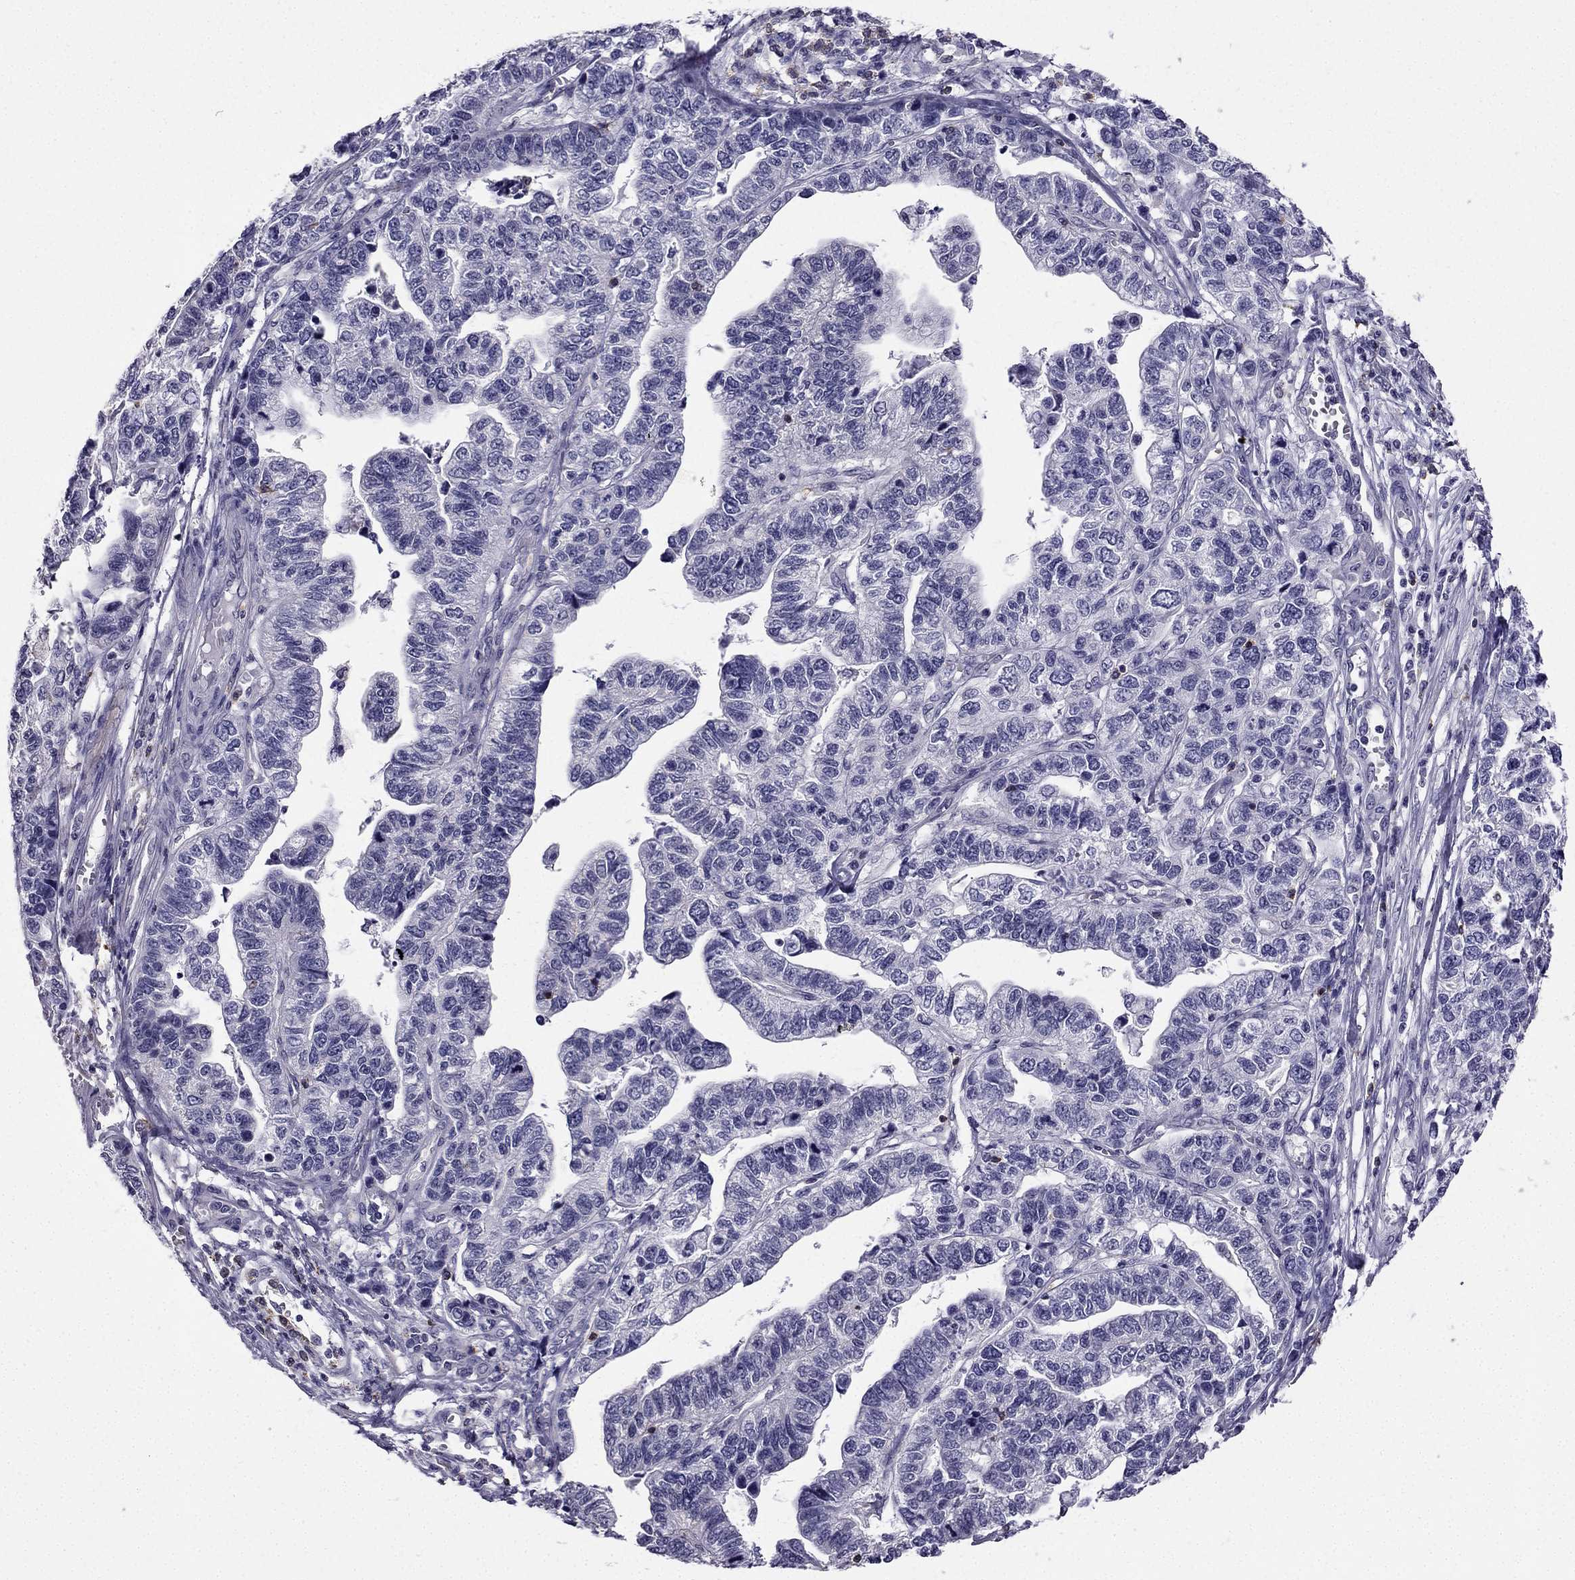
{"staining": {"intensity": "negative", "quantity": "none", "location": "none"}, "tissue": "stomach cancer", "cell_type": "Tumor cells", "image_type": "cancer", "snomed": [{"axis": "morphology", "description": "Adenocarcinoma, NOS"}, {"axis": "topography", "description": "Stomach, upper"}], "caption": "An immunohistochemistry histopathology image of stomach adenocarcinoma is shown. There is no staining in tumor cells of stomach adenocarcinoma.", "gene": "CCK", "patient": {"sex": "female", "age": 67}}